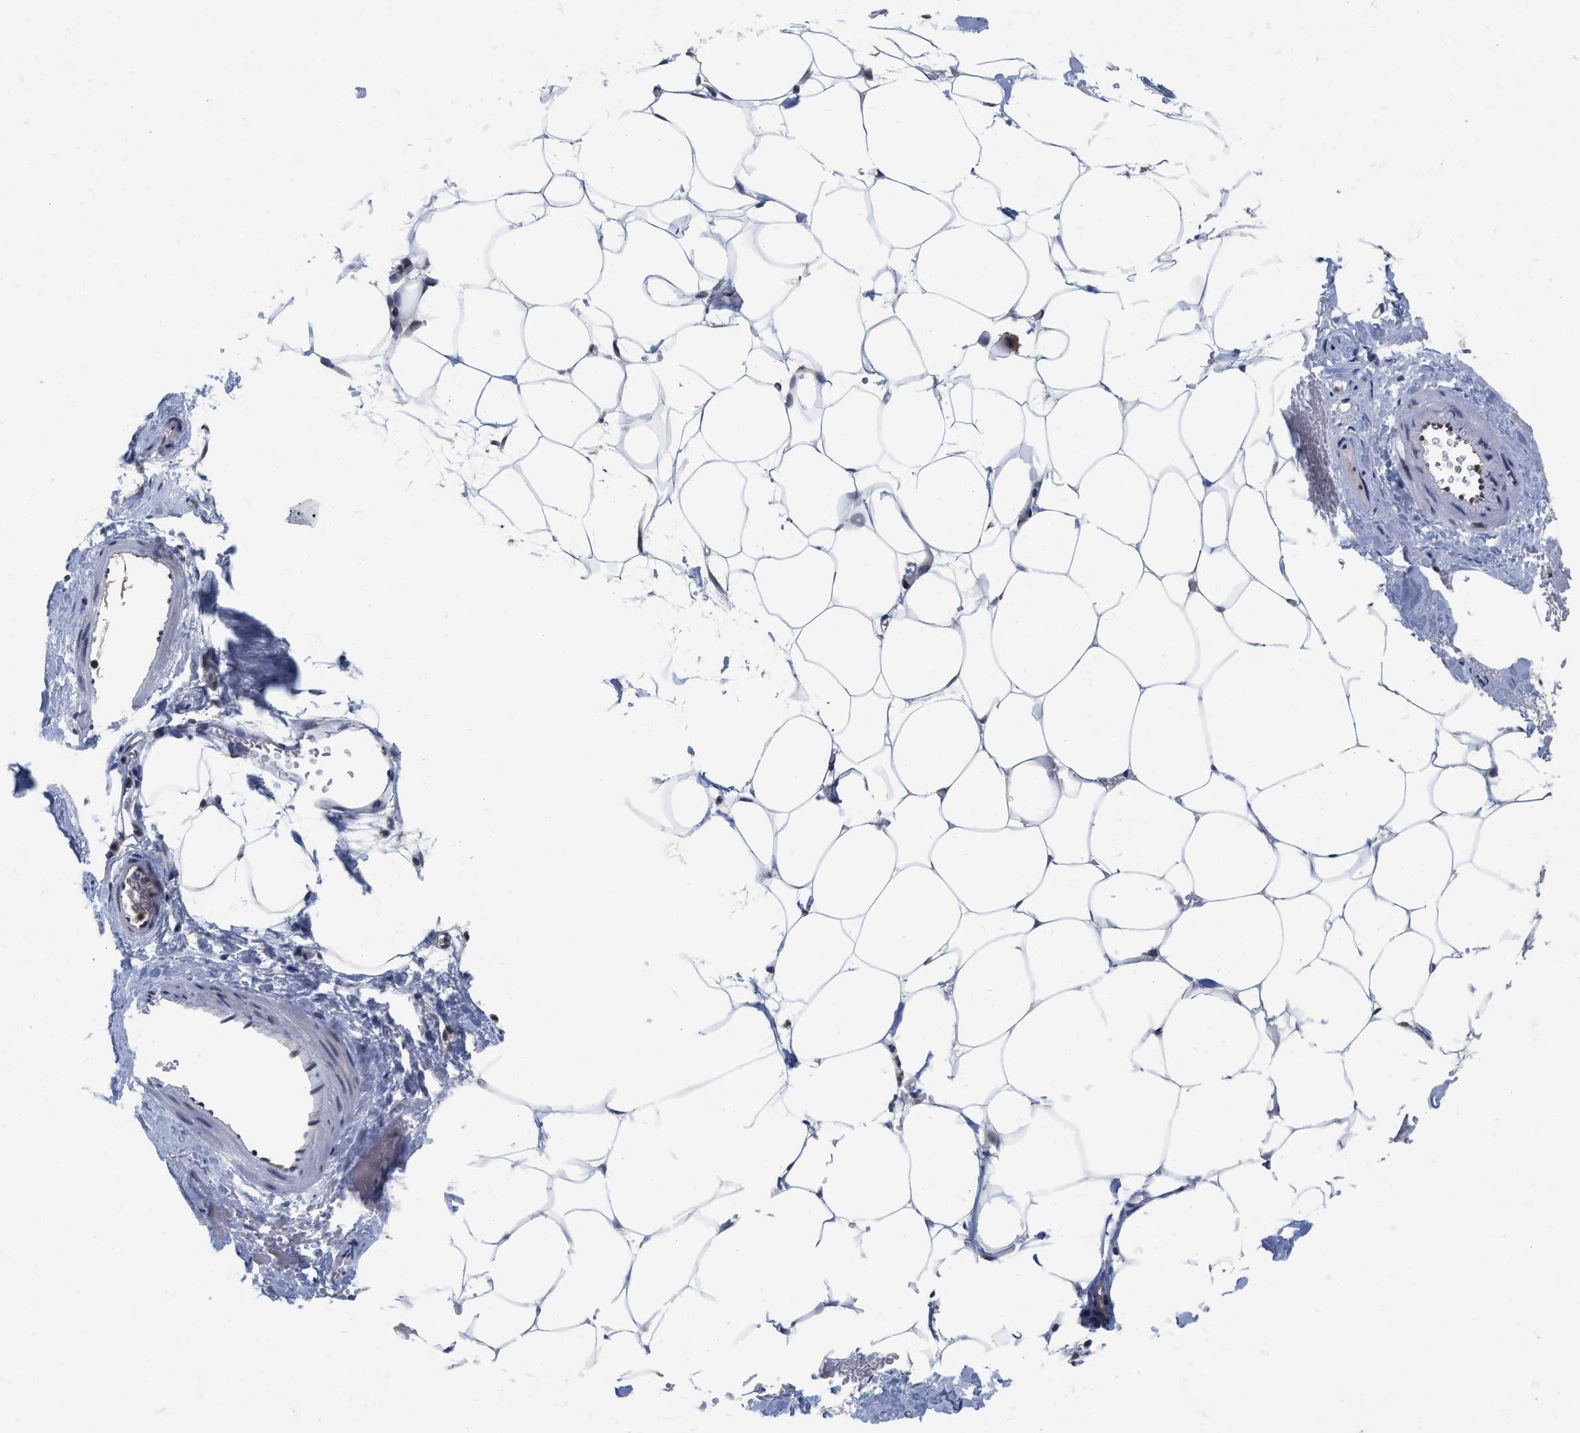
{"staining": {"intensity": "weak", "quantity": ">75%", "location": "nuclear"}, "tissue": "adipose tissue", "cell_type": "Adipocytes", "image_type": "normal", "snomed": [{"axis": "morphology", "description": "Normal tissue, NOS"}, {"axis": "topography", "description": "Breast"}, {"axis": "topography", "description": "Adipose tissue"}], "caption": "Human adipose tissue stained for a protein (brown) shows weak nuclear positive expression in approximately >75% of adipocytes.", "gene": "HIF1A", "patient": {"sex": "female", "age": 25}}